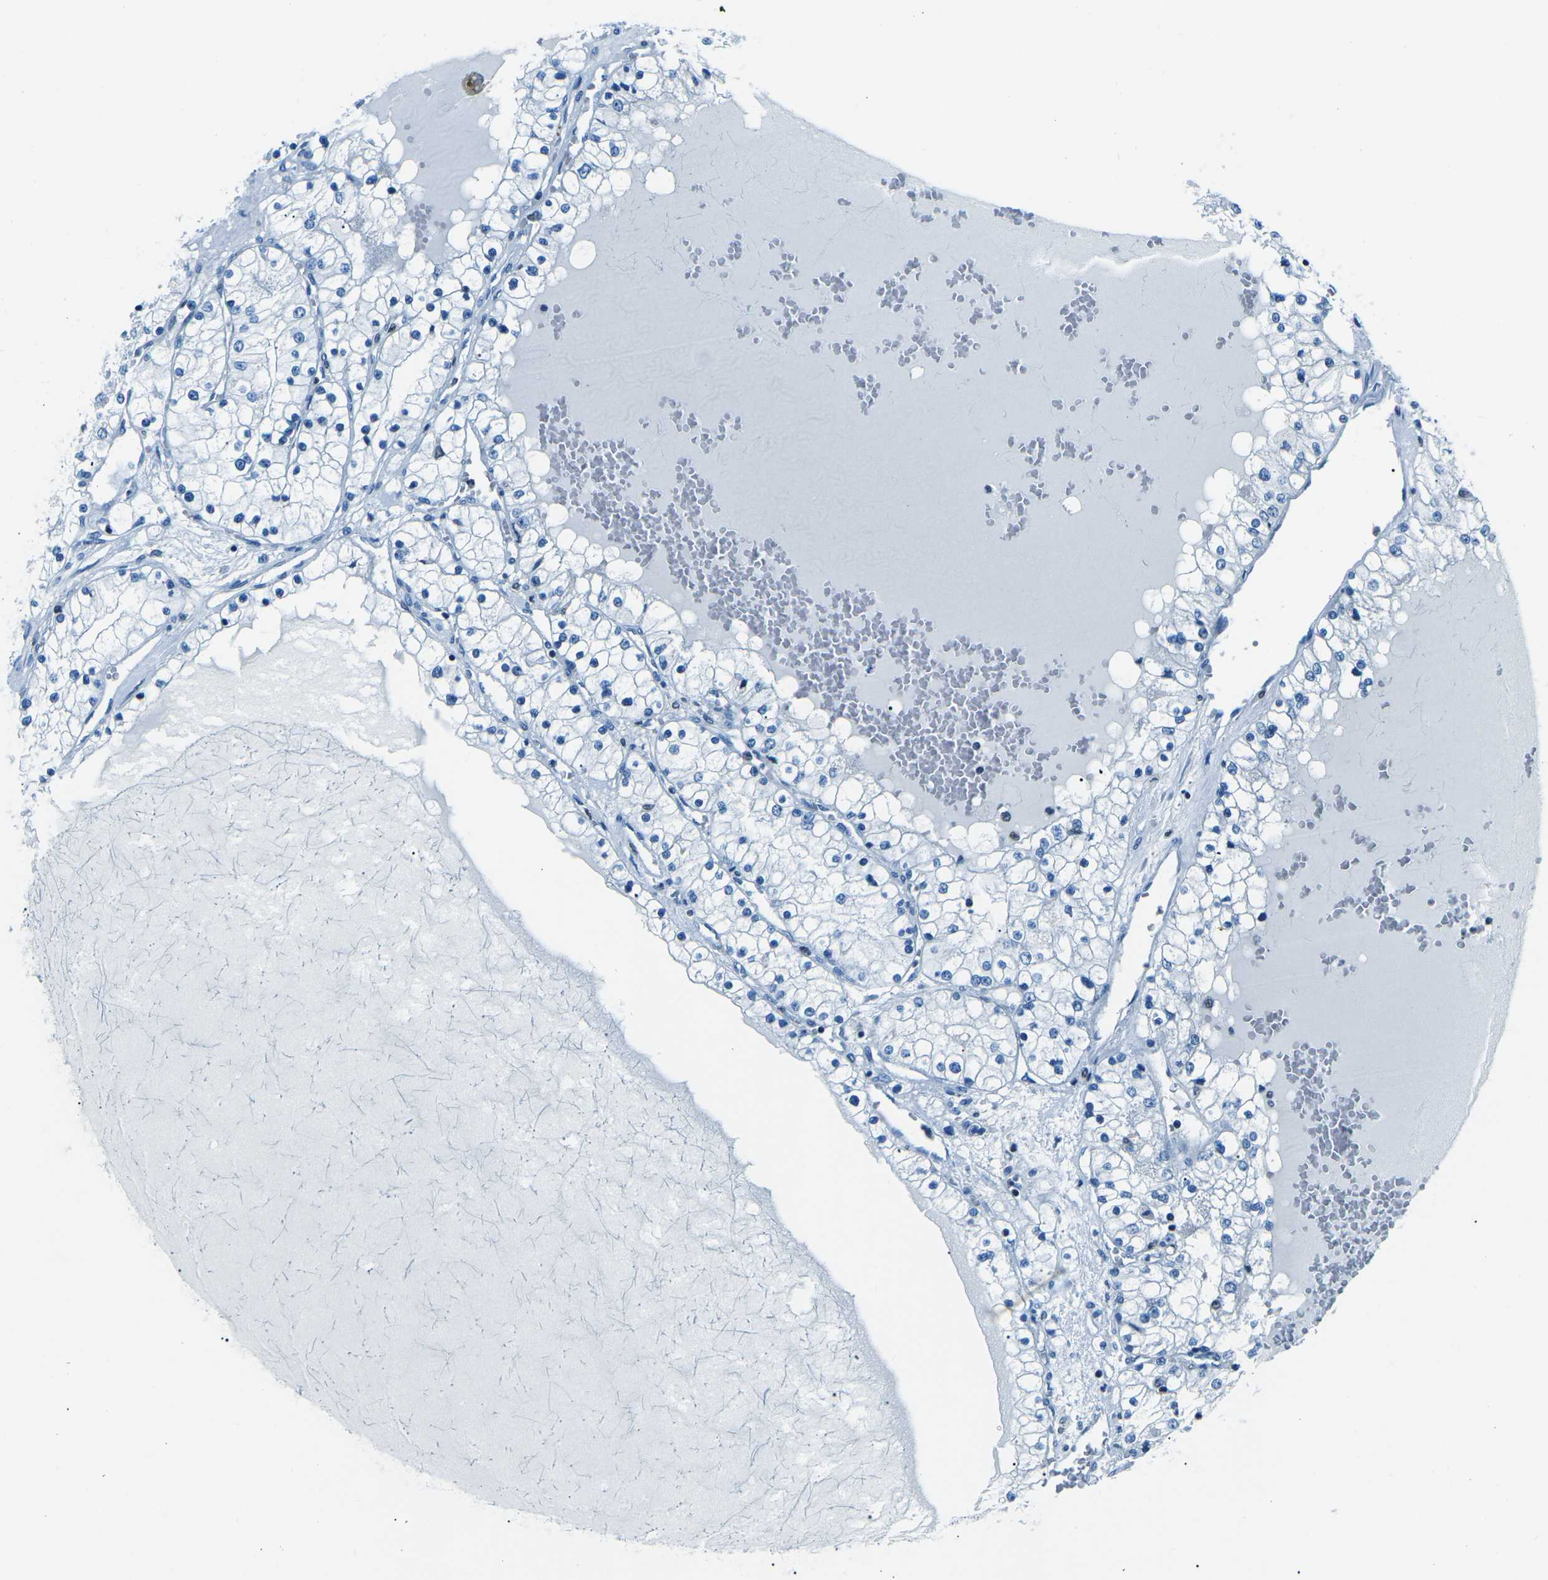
{"staining": {"intensity": "negative", "quantity": "none", "location": "none"}, "tissue": "renal cancer", "cell_type": "Tumor cells", "image_type": "cancer", "snomed": [{"axis": "morphology", "description": "Adenocarcinoma, NOS"}, {"axis": "topography", "description": "Kidney"}], "caption": "Tumor cells are negative for protein expression in human renal cancer (adenocarcinoma).", "gene": "CELF2", "patient": {"sex": "male", "age": 68}}